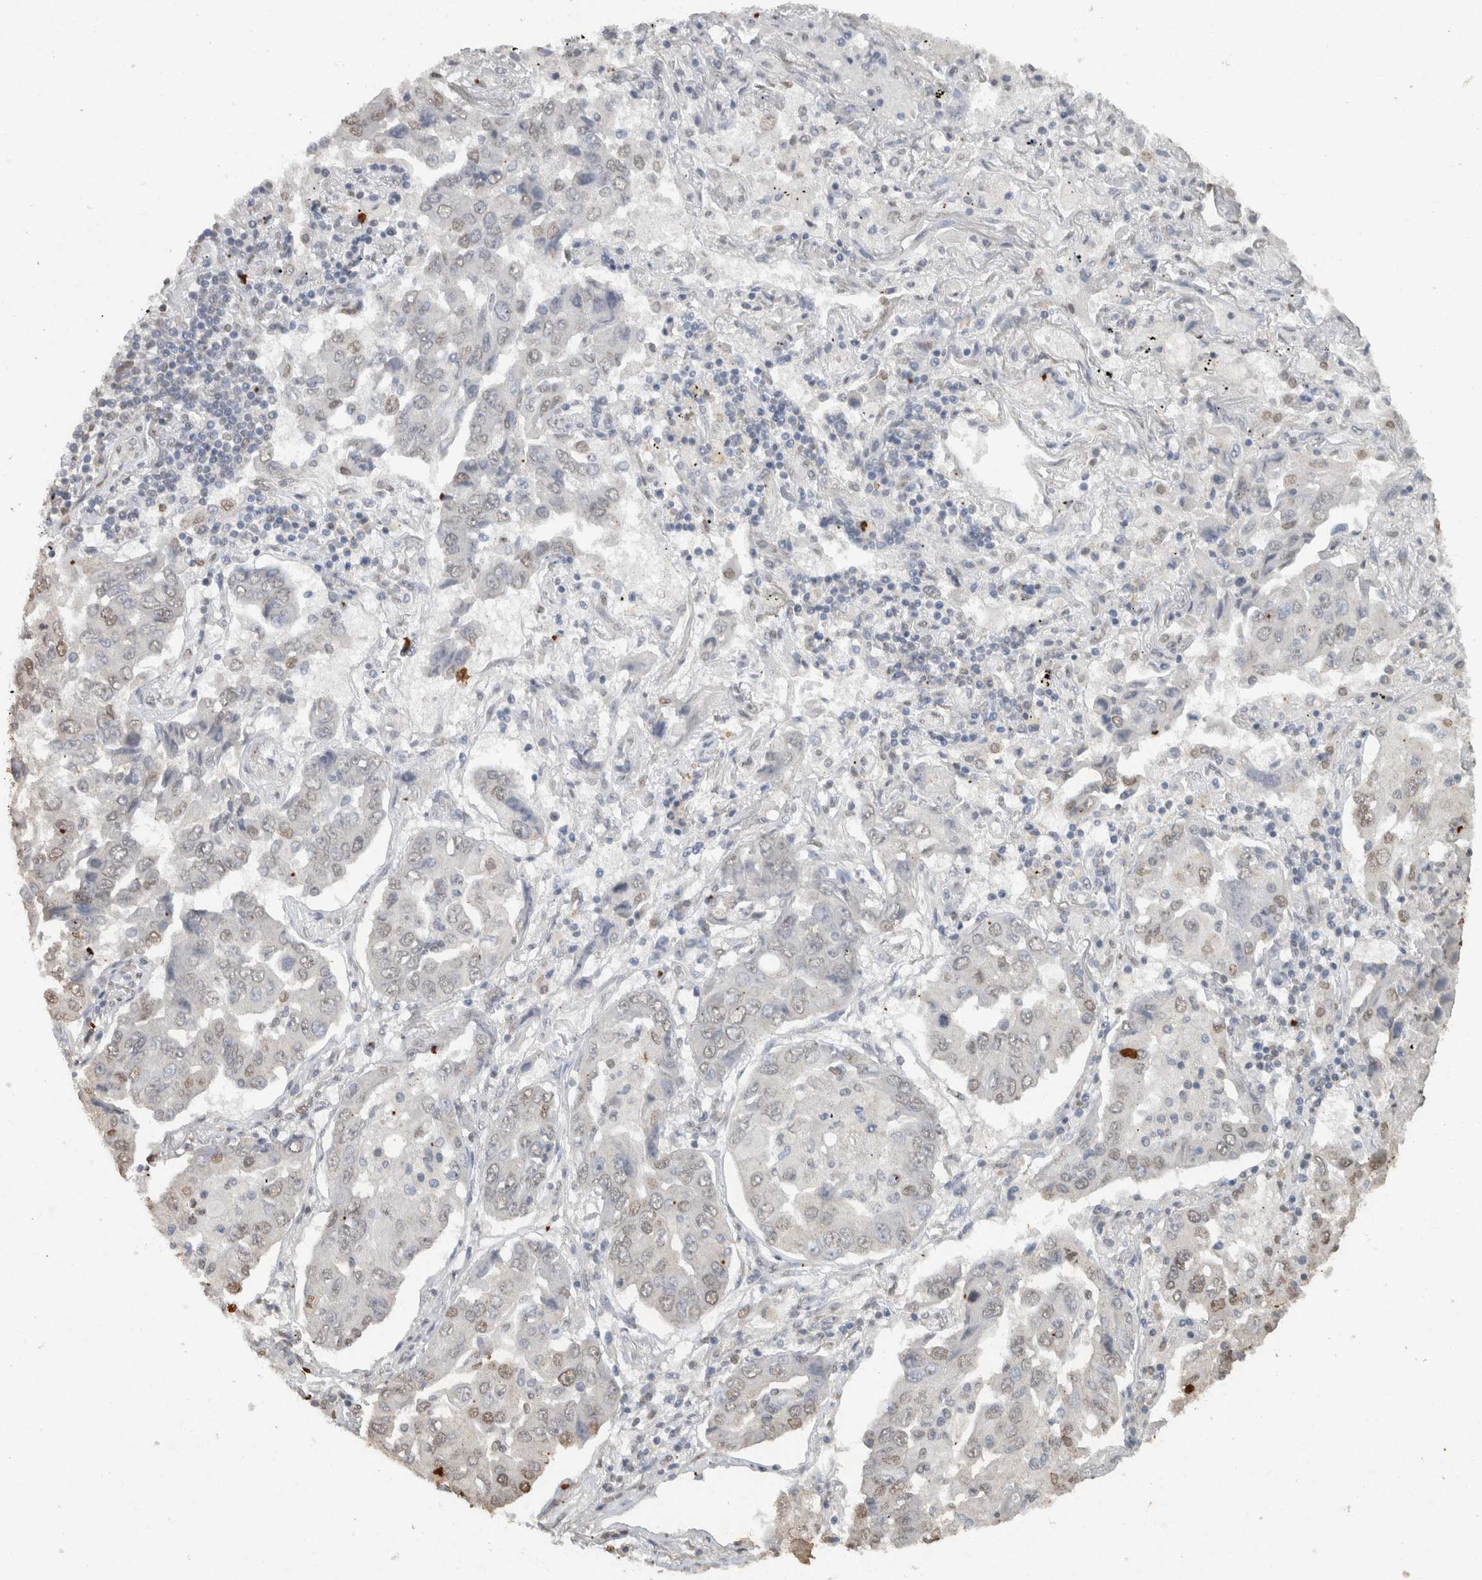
{"staining": {"intensity": "weak", "quantity": "<25%", "location": "nuclear"}, "tissue": "lung cancer", "cell_type": "Tumor cells", "image_type": "cancer", "snomed": [{"axis": "morphology", "description": "Adenocarcinoma, NOS"}, {"axis": "topography", "description": "Lung"}], "caption": "Immunohistochemistry (IHC) of lung cancer shows no positivity in tumor cells.", "gene": "HAND2", "patient": {"sex": "female", "age": 65}}